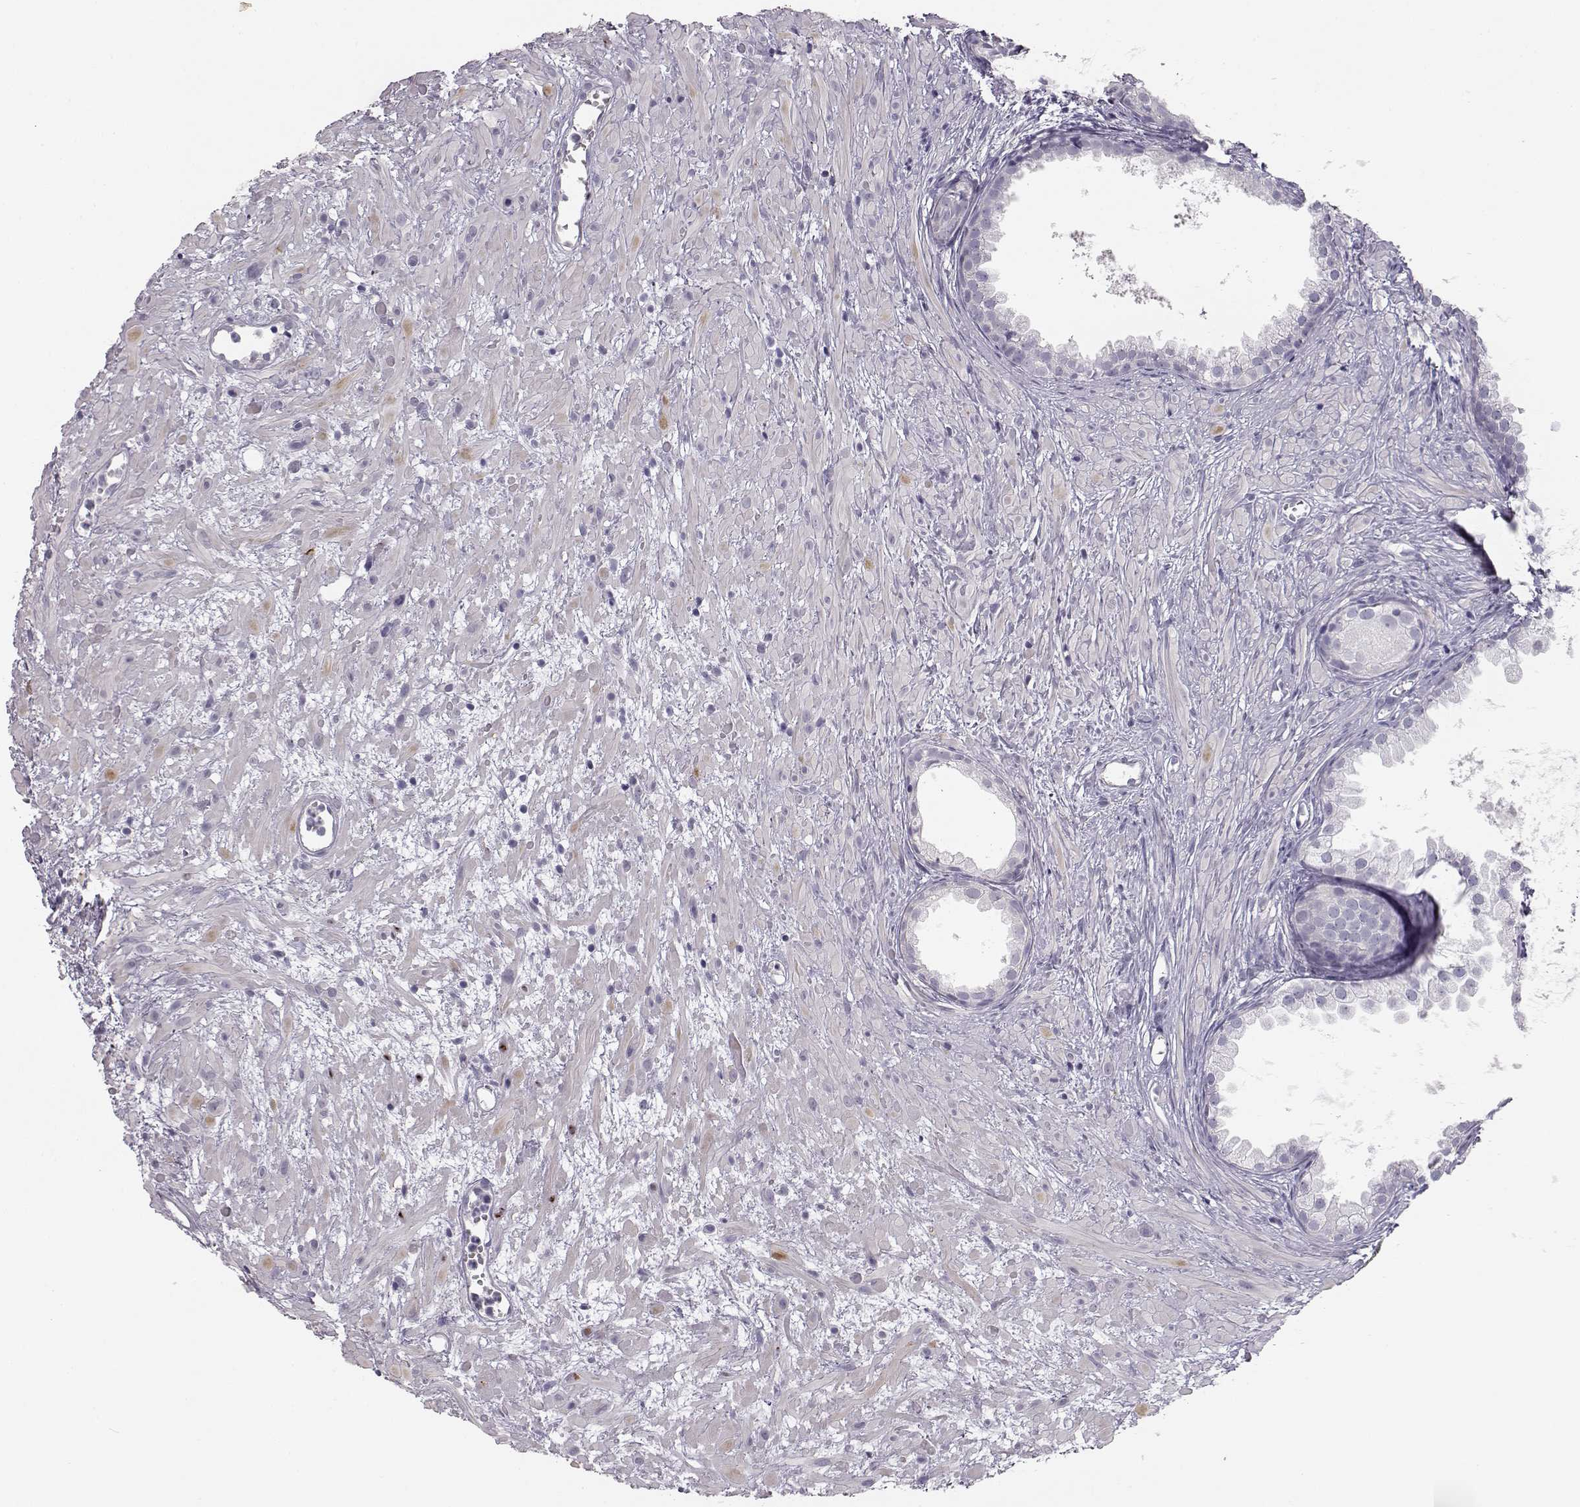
{"staining": {"intensity": "negative", "quantity": "none", "location": "none"}, "tissue": "prostate cancer", "cell_type": "Tumor cells", "image_type": "cancer", "snomed": [{"axis": "morphology", "description": "Adenocarcinoma, High grade"}, {"axis": "topography", "description": "Prostate"}], "caption": "Tumor cells are negative for protein expression in human prostate cancer.", "gene": "MYCBPAP", "patient": {"sex": "male", "age": 79}}